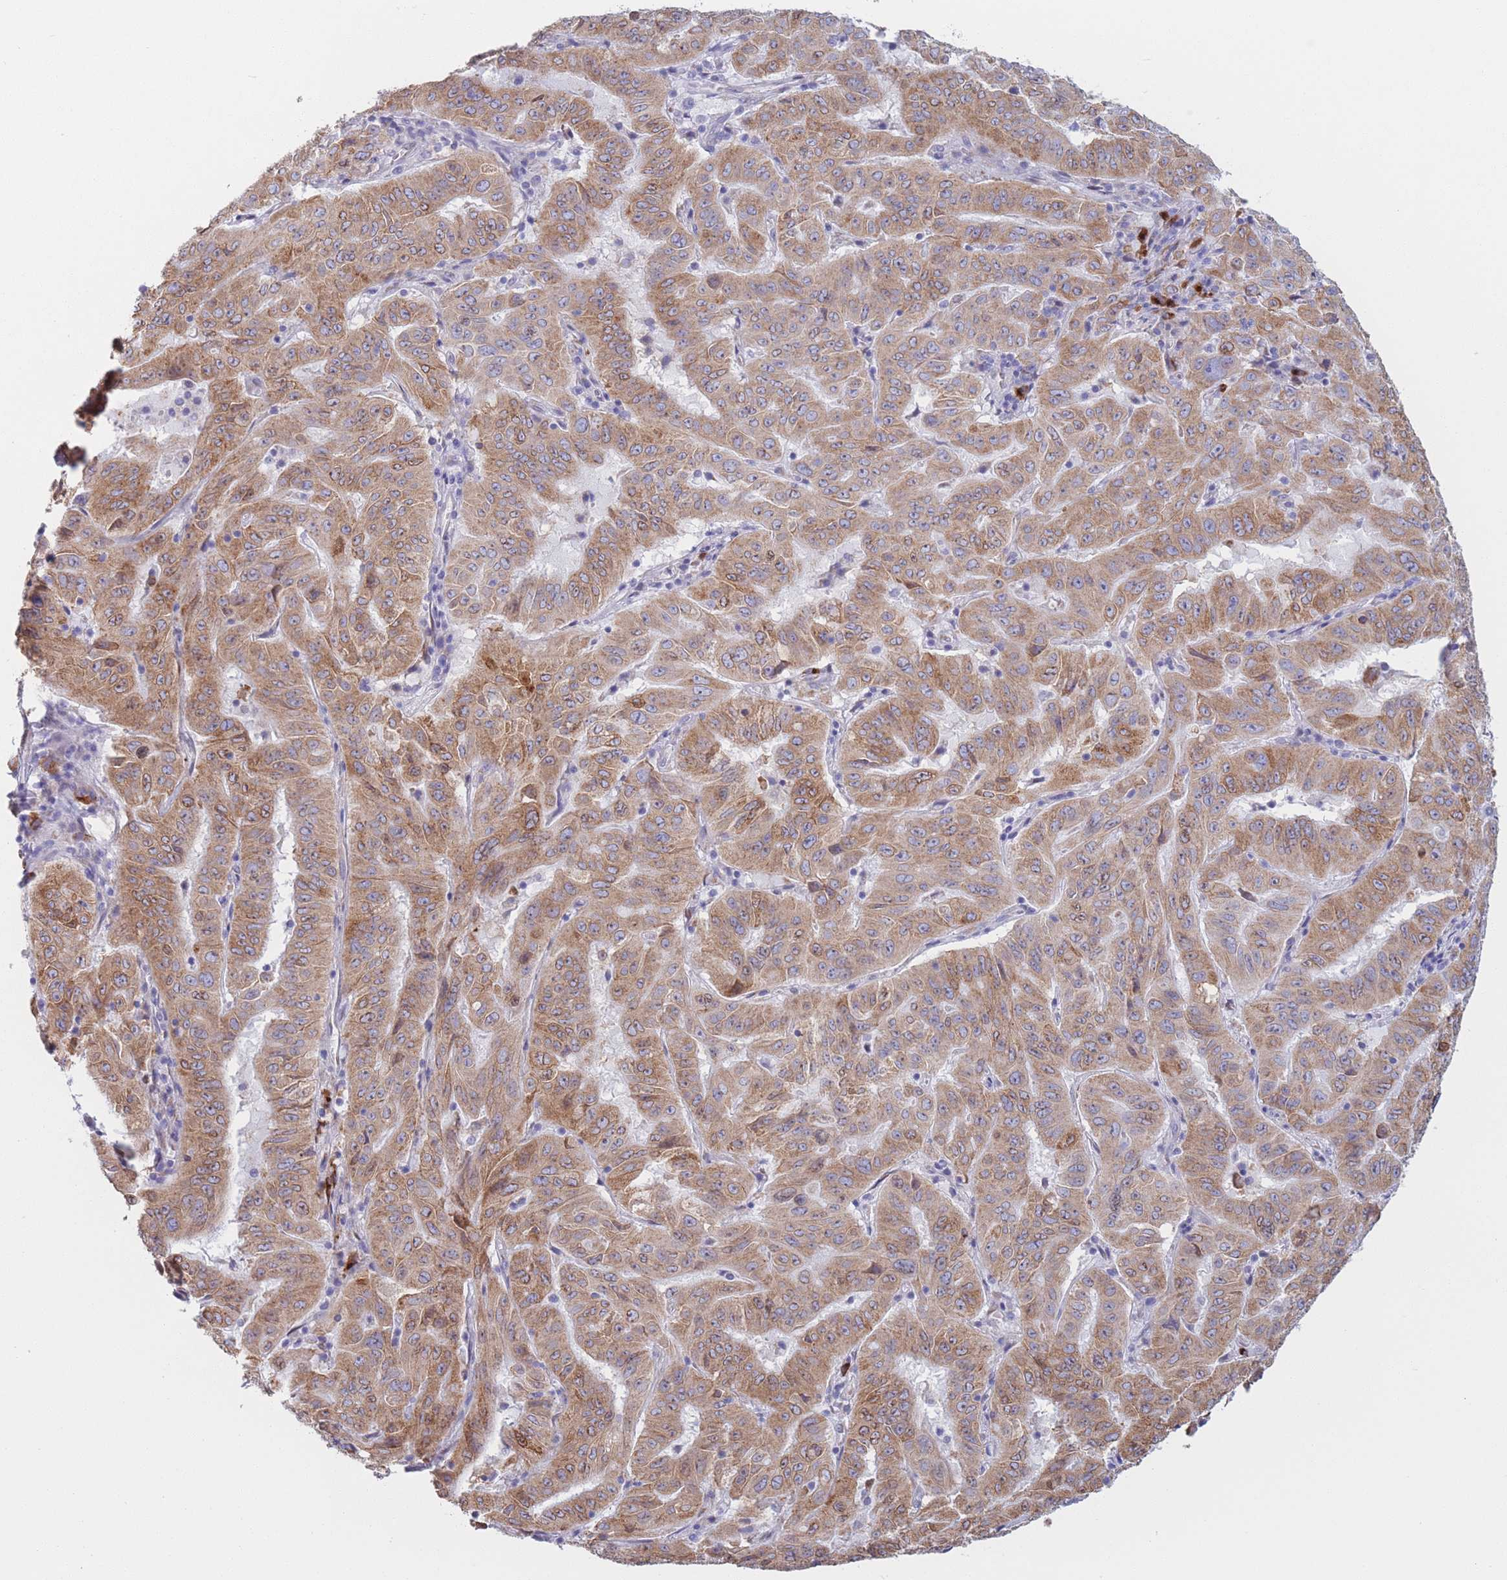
{"staining": {"intensity": "moderate", "quantity": ">75%", "location": "cytoplasmic/membranous"}, "tissue": "pancreatic cancer", "cell_type": "Tumor cells", "image_type": "cancer", "snomed": [{"axis": "morphology", "description": "Adenocarcinoma, NOS"}, {"axis": "topography", "description": "Pancreas"}], "caption": "The image reveals immunohistochemical staining of pancreatic cancer. There is moderate cytoplasmic/membranous staining is appreciated in about >75% of tumor cells. (Stains: DAB in brown, nuclei in blue, Microscopy: brightfield microscopy at high magnification).", "gene": "MRPL30", "patient": {"sex": "male", "age": 63}}